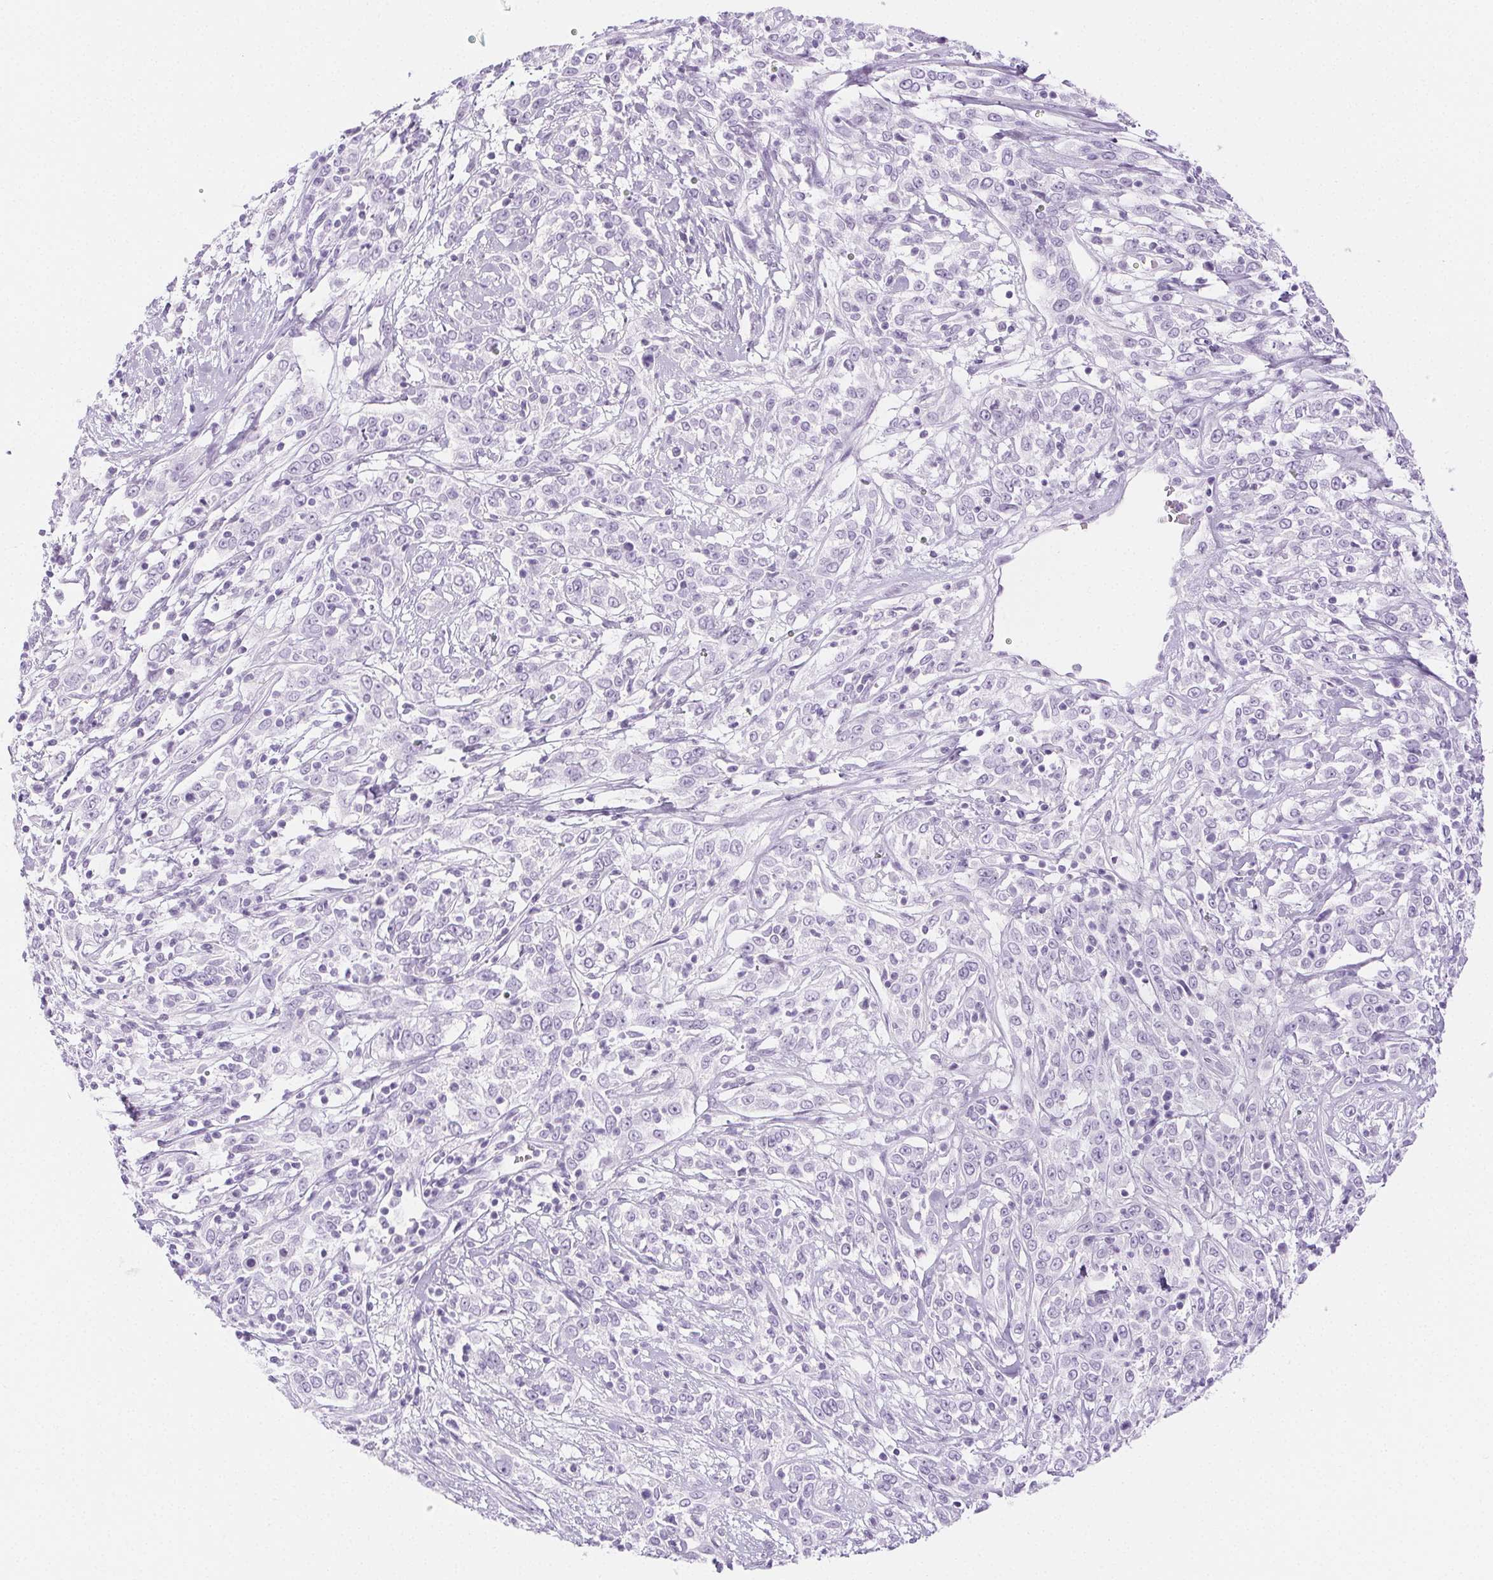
{"staining": {"intensity": "negative", "quantity": "none", "location": "none"}, "tissue": "cervical cancer", "cell_type": "Tumor cells", "image_type": "cancer", "snomed": [{"axis": "morphology", "description": "Adenocarcinoma, NOS"}, {"axis": "topography", "description": "Cervix"}], "caption": "There is no significant expression in tumor cells of cervical cancer (adenocarcinoma). Brightfield microscopy of IHC stained with DAB (brown) and hematoxylin (blue), captured at high magnification.", "gene": "SPRR3", "patient": {"sex": "female", "age": 40}}